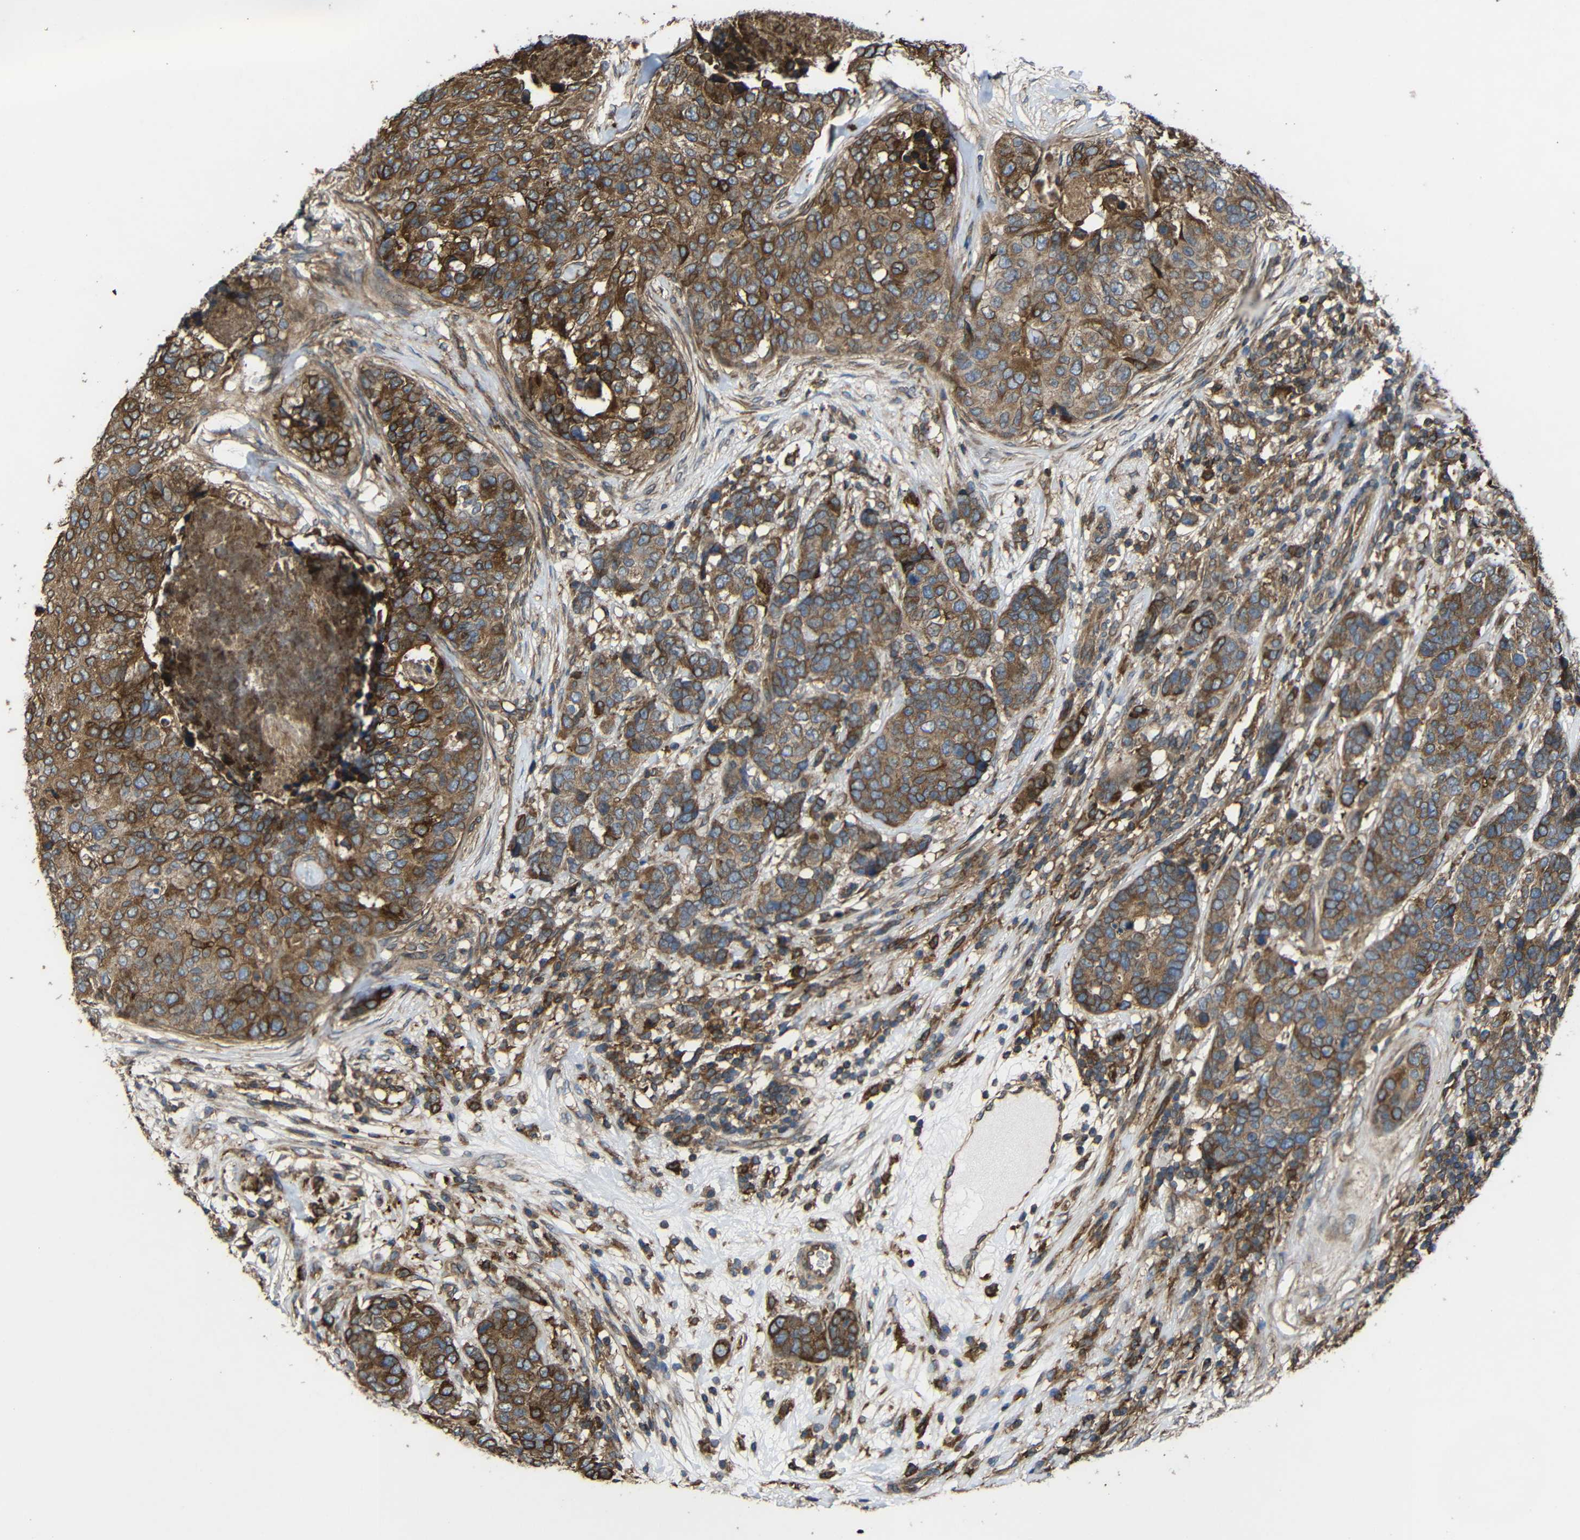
{"staining": {"intensity": "moderate", "quantity": ">75%", "location": "cytoplasmic/membranous"}, "tissue": "breast cancer", "cell_type": "Tumor cells", "image_type": "cancer", "snomed": [{"axis": "morphology", "description": "Lobular carcinoma"}, {"axis": "topography", "description": "Breast"}], "caption": "DAB (3,3'-diaminobenzidine) immunohistochemical staining of human breast lobular carcinoma shows moderate cytoplasmic/membranous protein staining in about >75% of tumor cells. Nuclei are stained in blue.", "gene": "TREM2", "patient": {"sex": "female", "age": 59}}